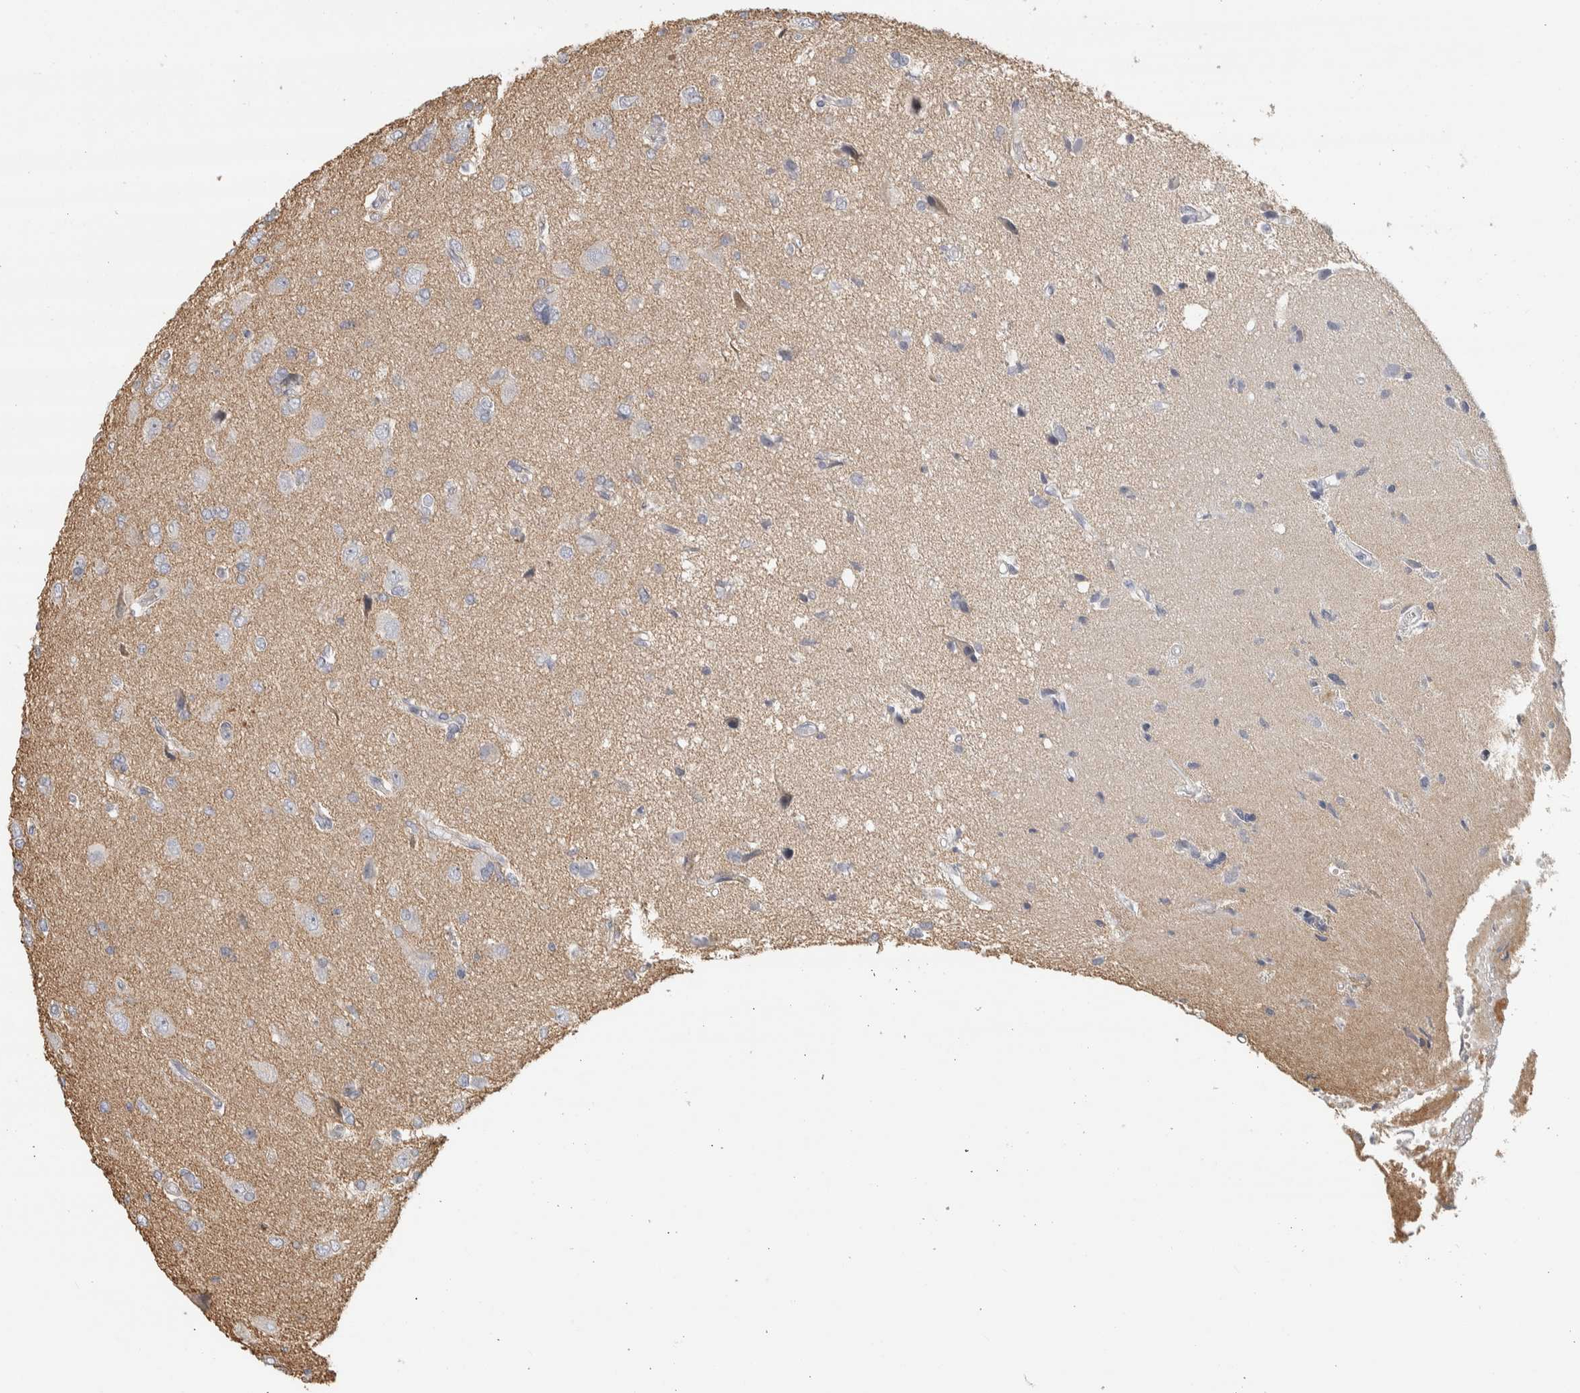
{"staining": {"intensity": "negative", "quantity": "none", "location": "none"}, "tissue": "glioma", "cell_type": "Tumor cells", "image_type": "cancer", "snomed": [{"axis": "morphology", "description": "Glioma, malignant, High grade"}, {"axis": "topography", "description": "Brain"}], "caption": "High power microscopy micrograph of an immunohistochemistry image of glioma, revealing no significant staining in tumor cells.", "gene": "DCXR", "patient": {"sex": "female", "age": 59}}